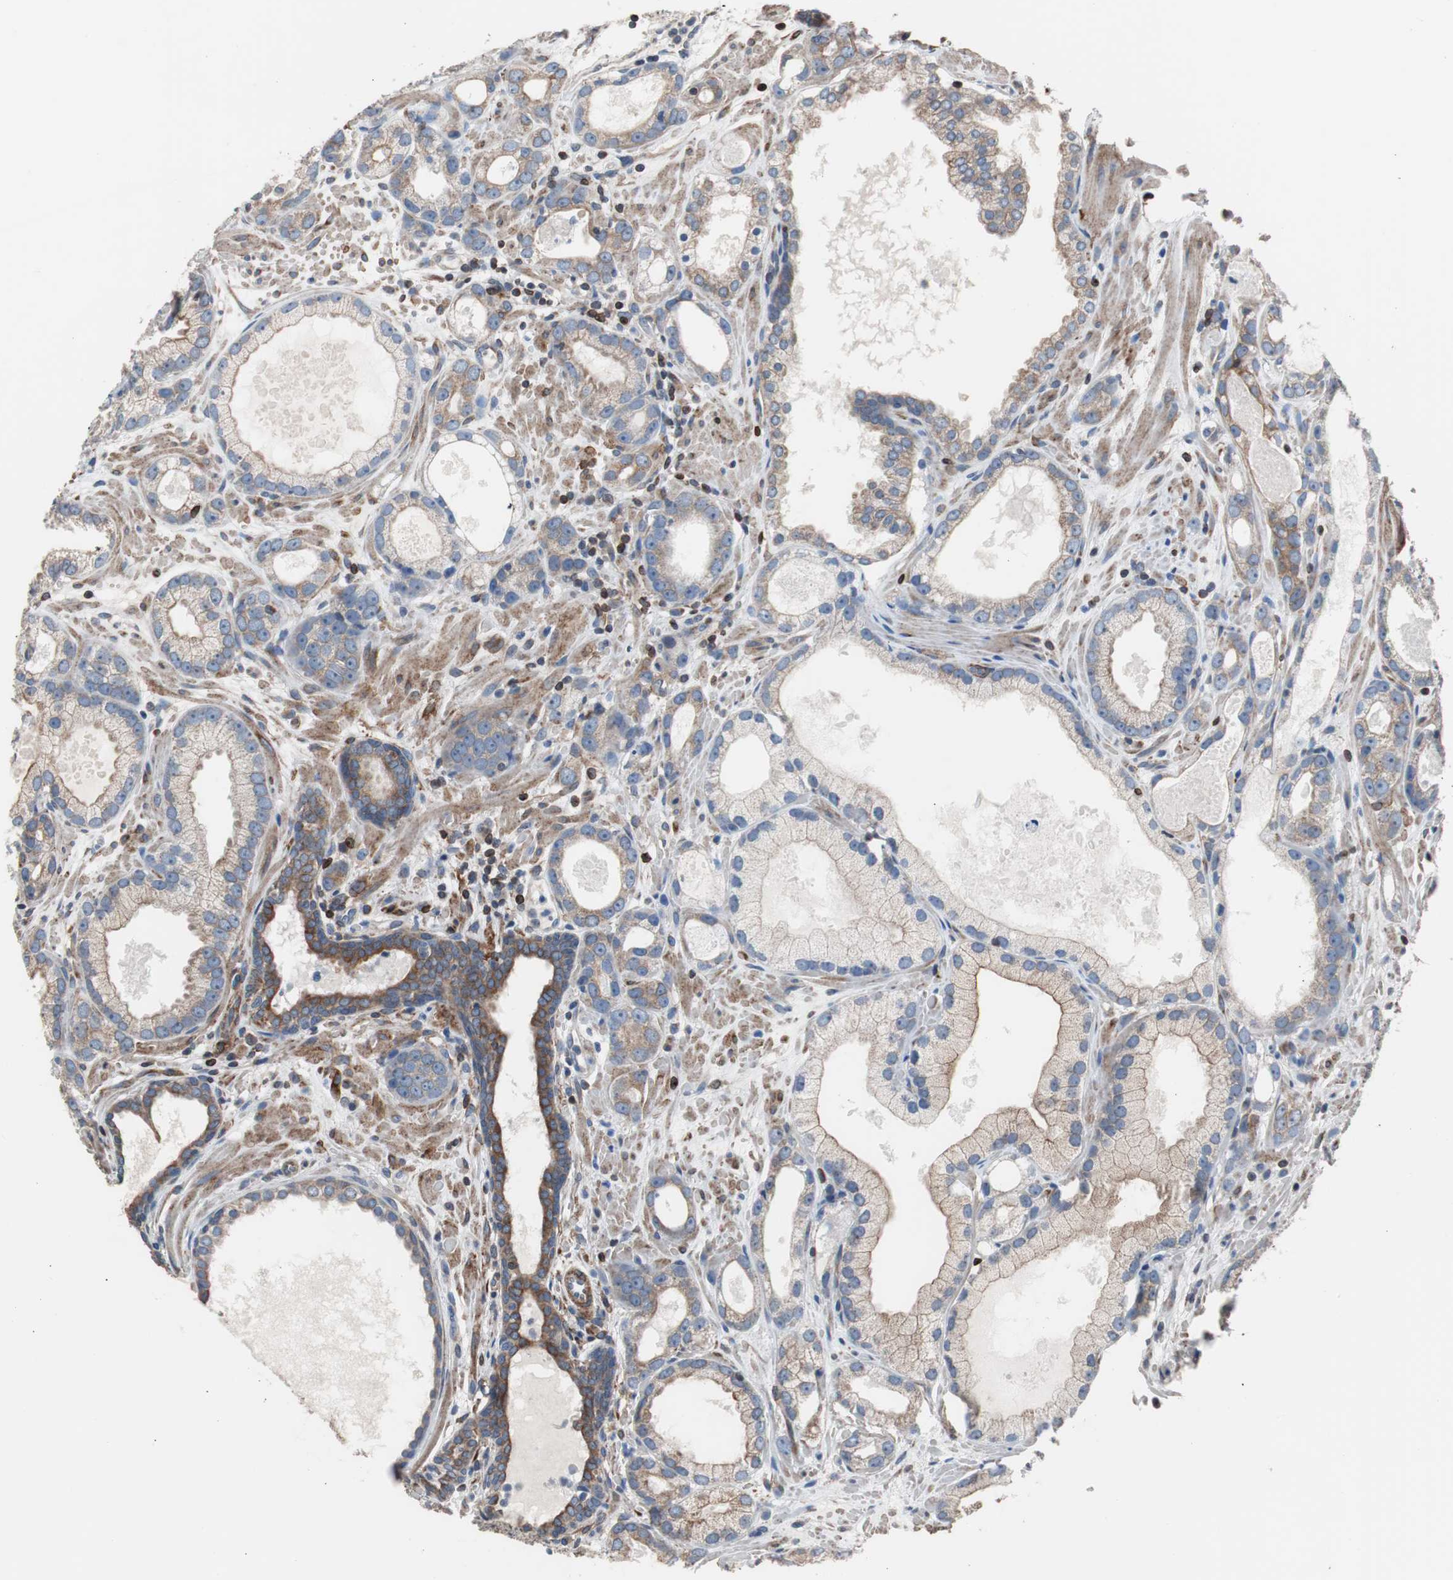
{"staining": {"intensity": "weak", "quantity": "25%-75%", "location": "cytoplasmic/membranous"}, "tissue": "prostate cancer", "cell_type": "Tumor cells", "image_type": "cancer", "snomed": [{"axis": "morphology", "description": "Adenocarcinoma, Low grade"}, {"axis": "topography", "description": "Prostate"}], "caption": "IHC photomicrograph of neoplastic tissue: prostate adenocarcinoma (low-grade) stained using IHC exhibits low levels of weak protein expression localized specifically in the cytoplasmic/membranous of tumor cells, appearing as a cytoplasmic/membranous brown color.", "gene": "PBXIP1", "patient": {"sex": "male", "age": 57}}